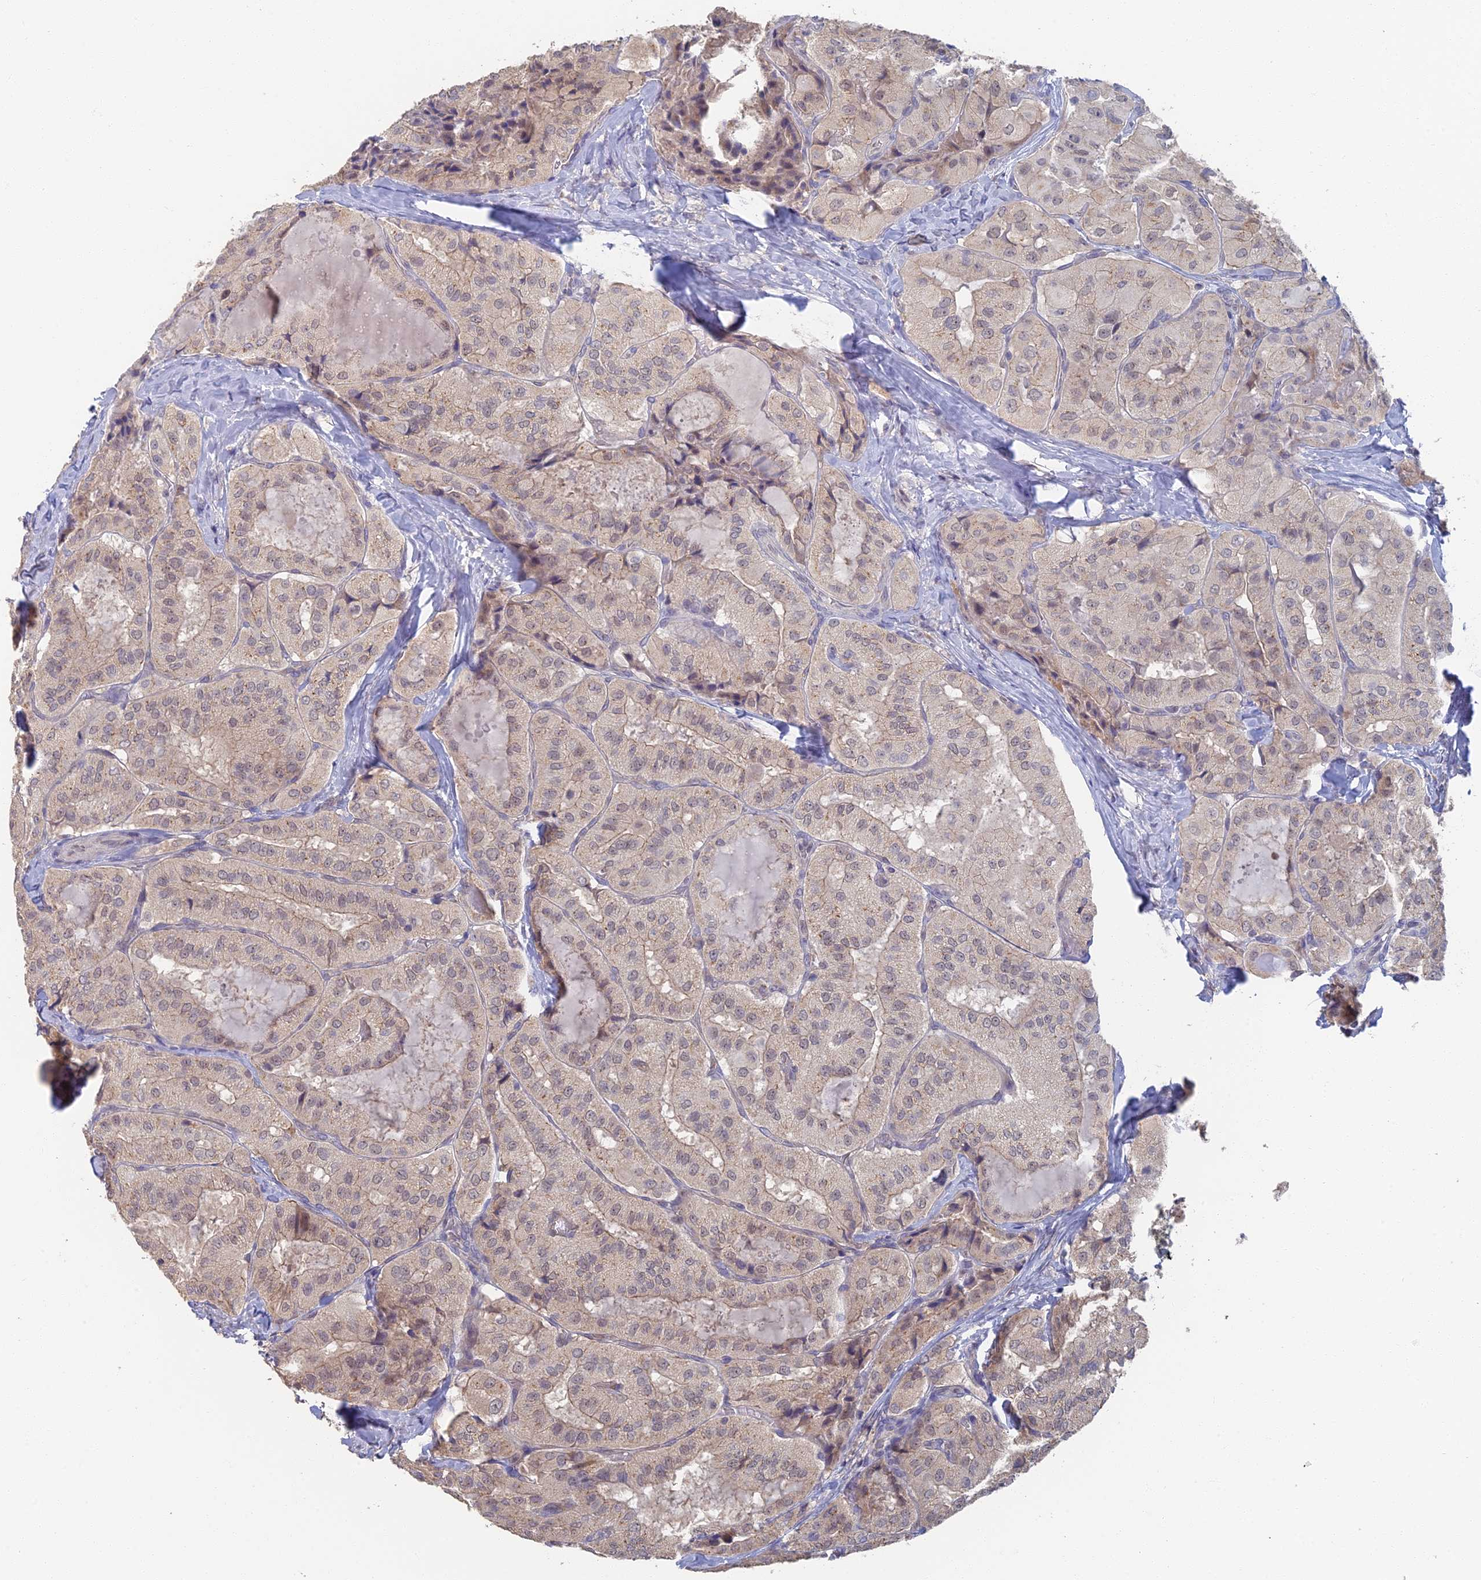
{"staining": {"intensity": "negative", "quantity": "none", "location": "none"}, "tissue": "thyroid cancer", "cell_type": "Tumor cells", "image_type": "cancer", "snomed": [{"axis": "morphology", "description": "Normal tissue, NOS"}, {"axis": "morphology", "description": "Papillary adenocarcinoma, NOS"}, {"axis": "topography", "description": "Thyroid gland"}], "caption": "Immunohistochemistry (IHC) histopathology image of human thyroid cancer (papillary adenocarcinoma) stained for a protein (brown), which demonstrates no positivity in tumor cells.", "gene": "GPATCH1", "patient": {"sex": "female", "age": 59}}